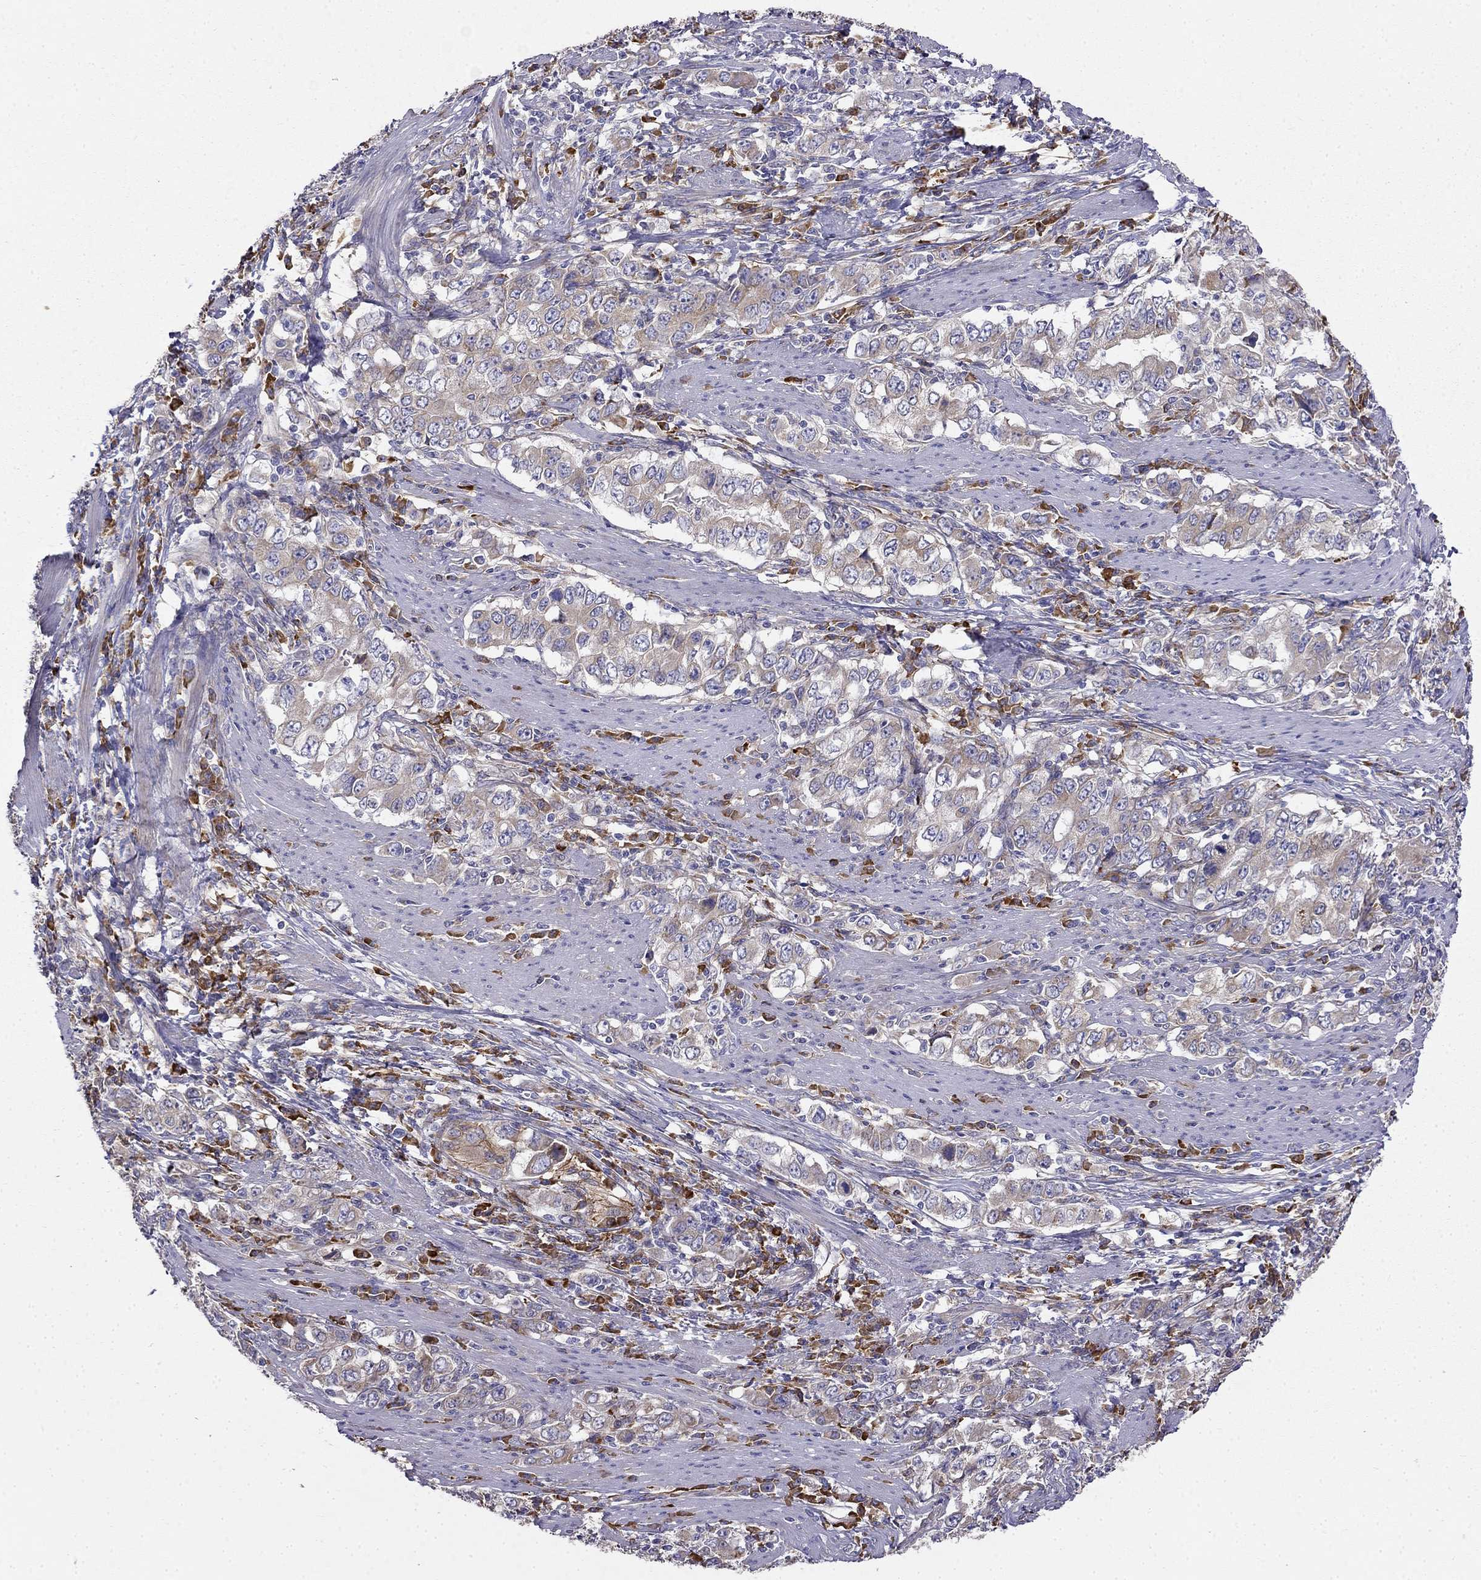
{"staining": {"intensity": "moderate", "quantity": "25%-75%", "location": "cytoplasmic/membranous"}, "tissue": "stomach cancer", "cell_type": "Tumor cells", "image_type": "cancer", "snomed": [{"axis": "morphology", "description": "Adenocarcinoma, NOS"}, {"axis": "topography", "description": "Stomach, lower"}], "caption": "The photomicrograph reveals a brown stain indicating the presence of a protein in the cytoplasmic/membranous of tumor cells in stomach adenocarcinoma.", "gene": "LONRF2", "patient": {"sex": "female", "age": 72}}